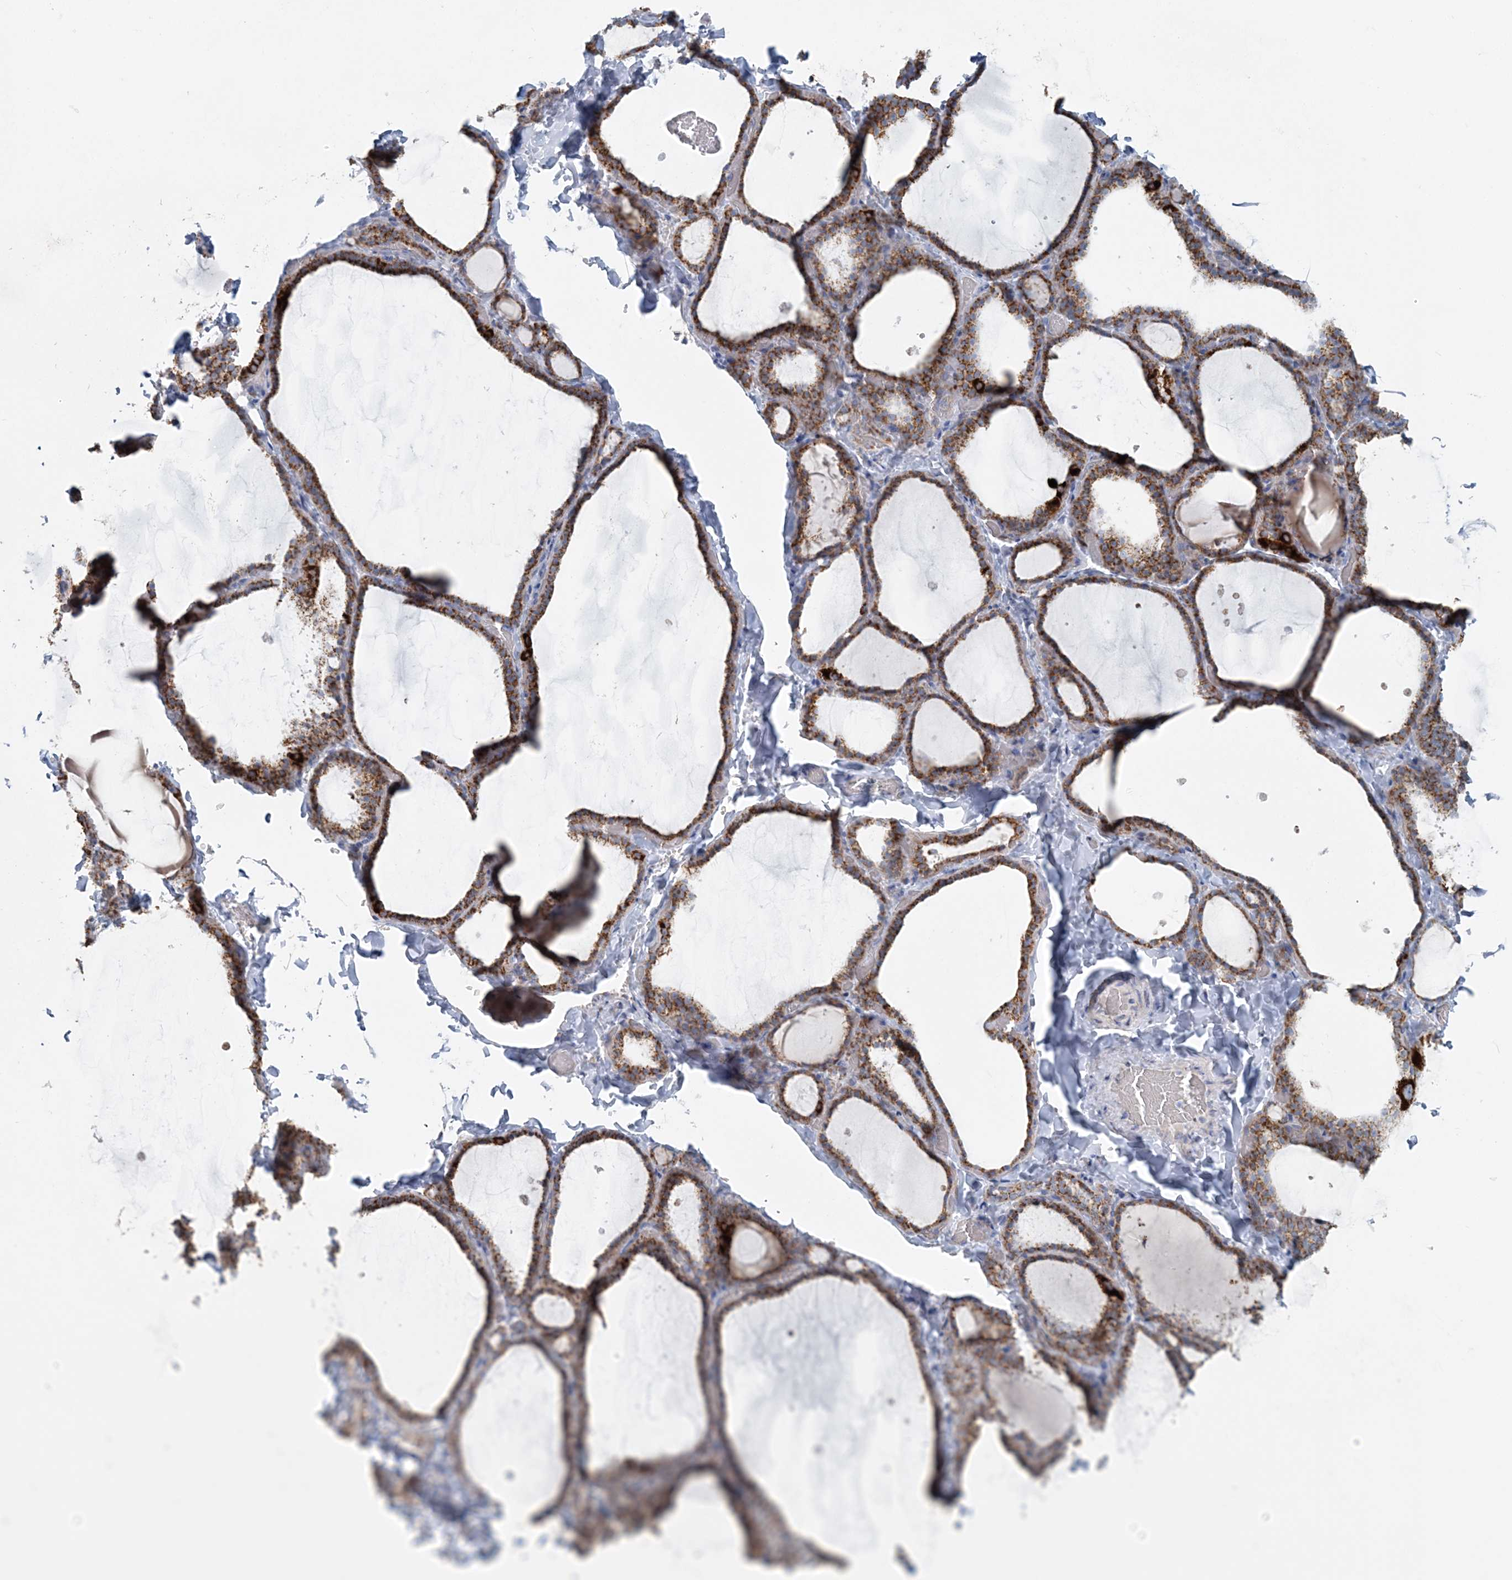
{"staining": {"intensity": "strong", "quantity": ">75%", "location": "cytoplasmic/membranous"}, "tissue": "thyroid gland", "cell_type": "Glandular cells", "image_type": "normal", "snomed": [{"axis": "morphology", "description": "Normal tissue, NOS"}, {"axis": "topography", "description": "Thyroid gland"}], "caption": "The micrograph displays a brown stain indicating the presence of a protein in the cytoplasmic/membranous of glandular cells in thyroid gland. Nuclei are stained in blue.", "gene": "PCCB", "patient": {"sex": "female", "age": 22}}